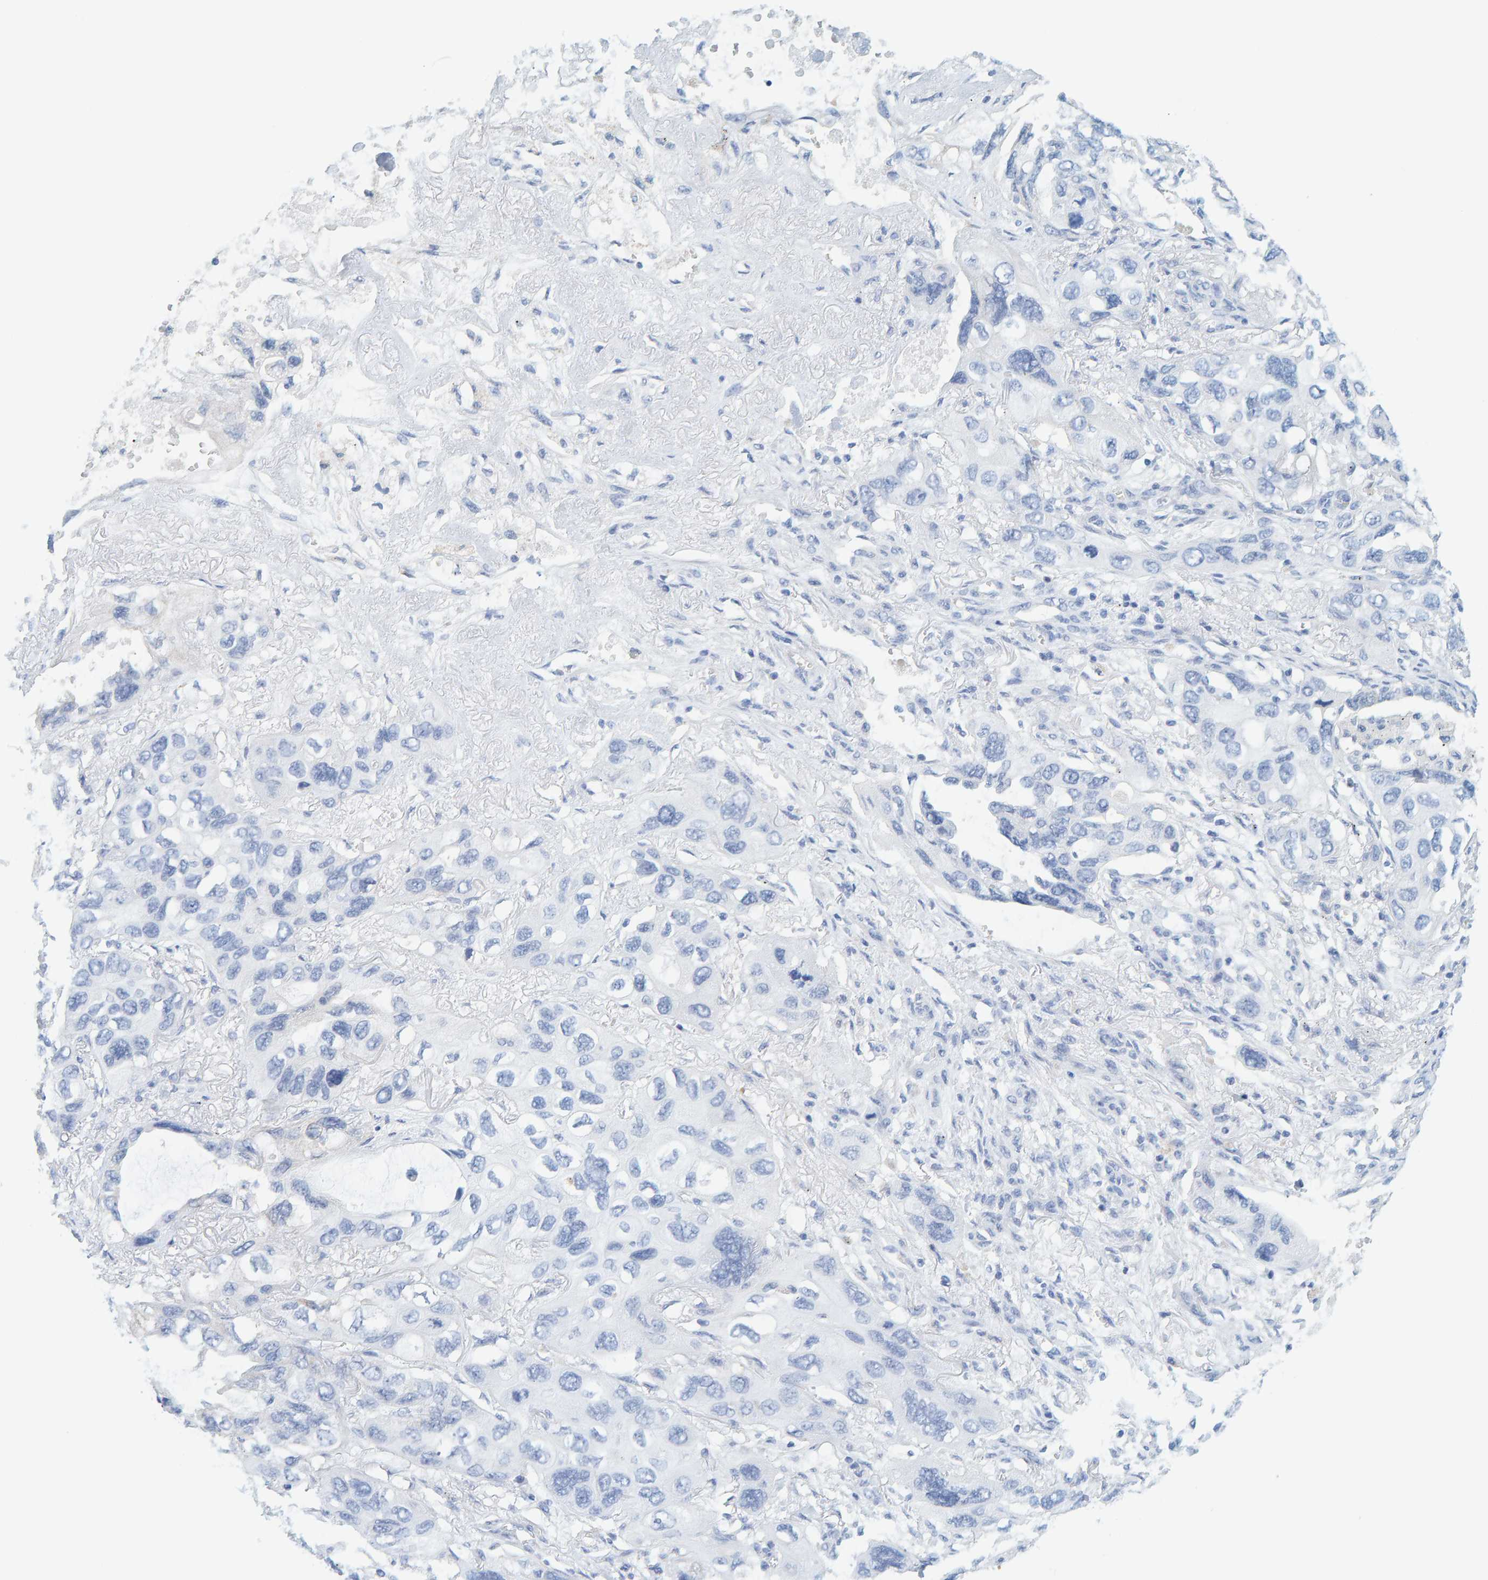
{"staining": {"intensity": "negative", "quantity": "none", "location": "none"}, "tissue": "lung cancer", "cell_type": "Tumor cells", "image_type": "cancer", "snomed": [{"axis": "morphology", "description": "Squamous cell carcinoma, NOS"}, {"axis": "topography", "description": "Lung"}], "caption": "Tumor cells show no significant staining in lung squamous cell carcinoma.", "gene": "KLHL11", "patient": {"sex": "female", "age": 73}}